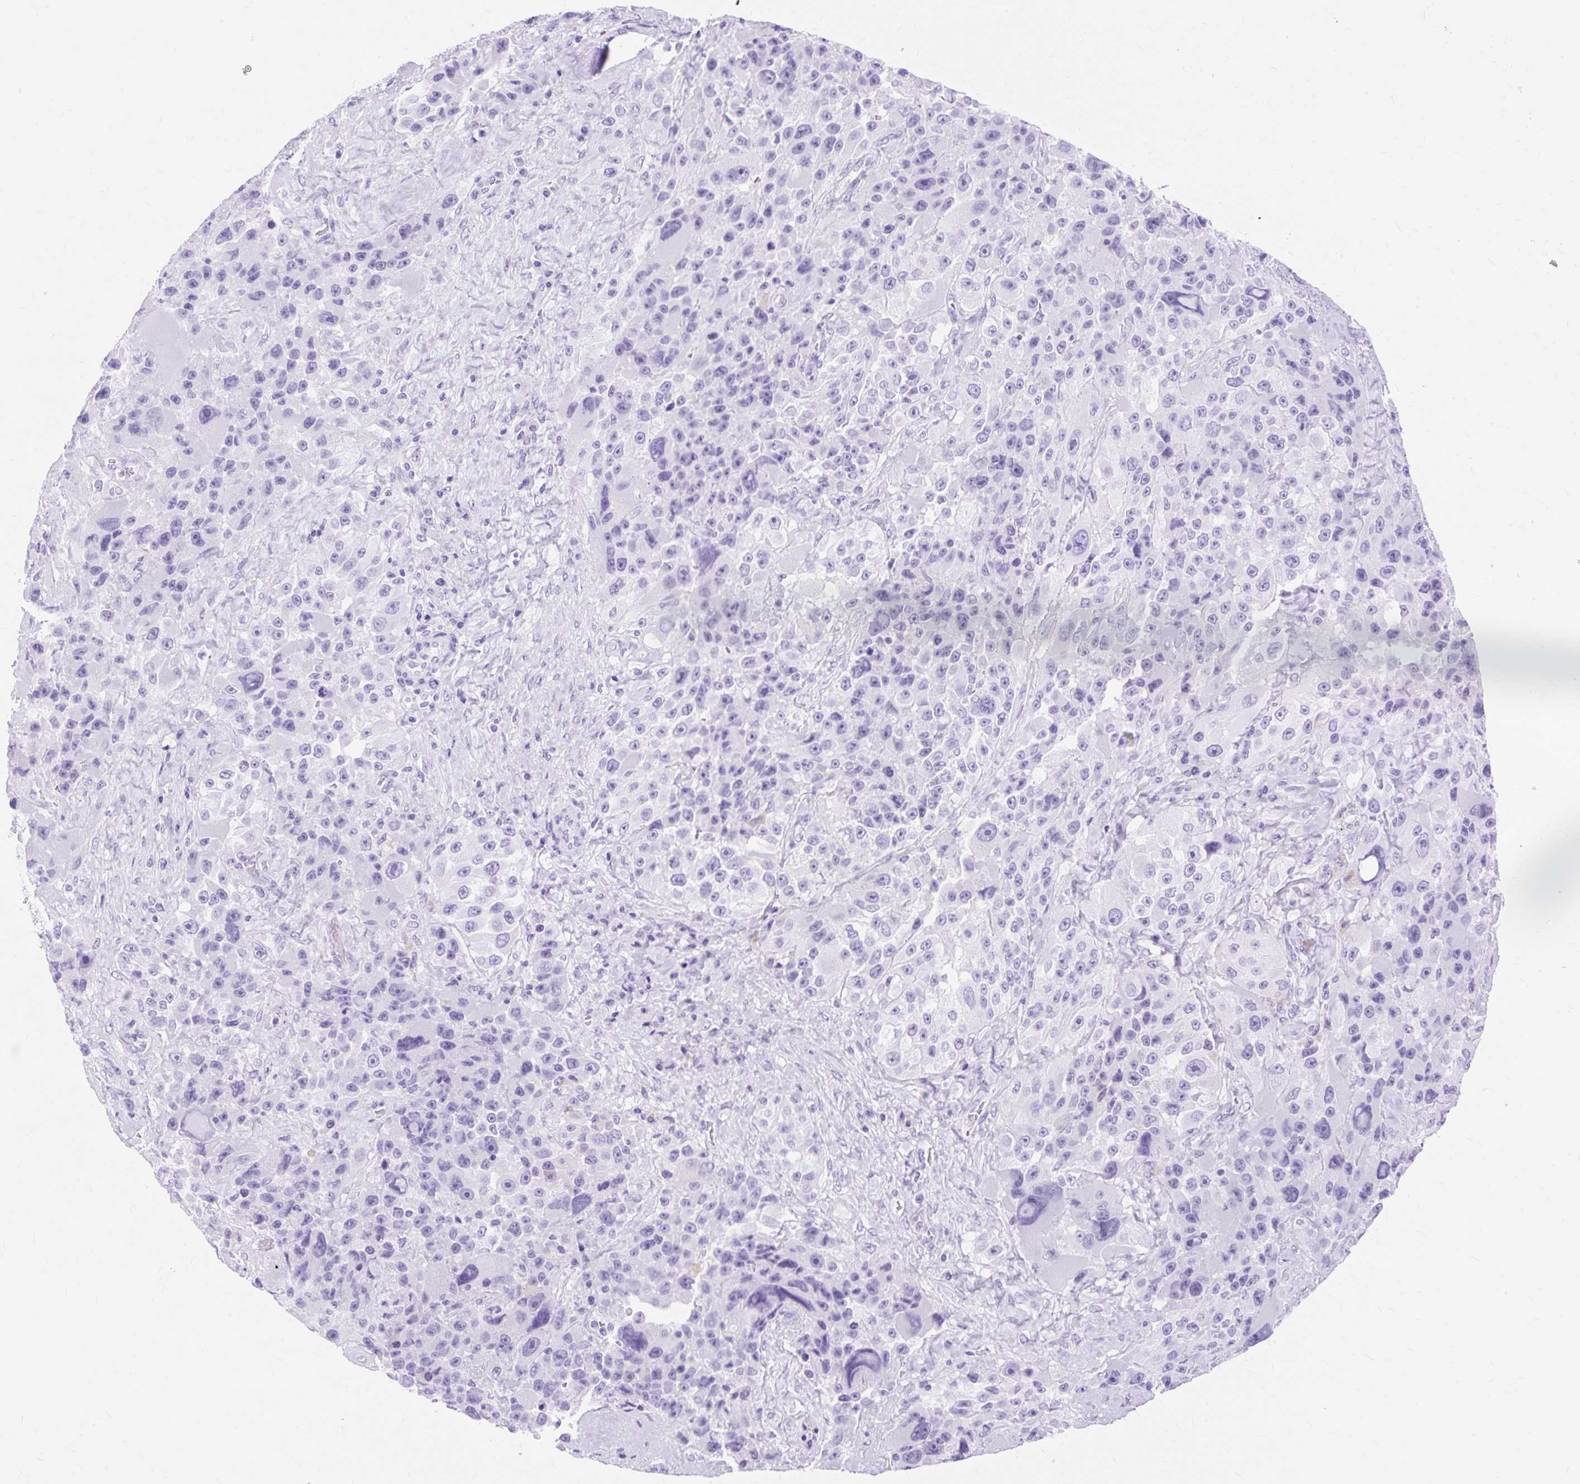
{"staining": {"intensity": "negative", "quantity": "none", "location": "none"}, "tissue": "melanoma", "cell_type": "Tumor cells", "image_type": "cancer", "snomed": [{"axis": "morphology", "description": "Malignant melanoma, Metastatic site"}, {"axis": "topography", "description": "Lymph node"}], "caption": "DAB immunohistochemical staining of human melanoma displays no significant positivity in tumor cells.", "gene": "MBP", "patient": {"sex": "male", "age": 62}}